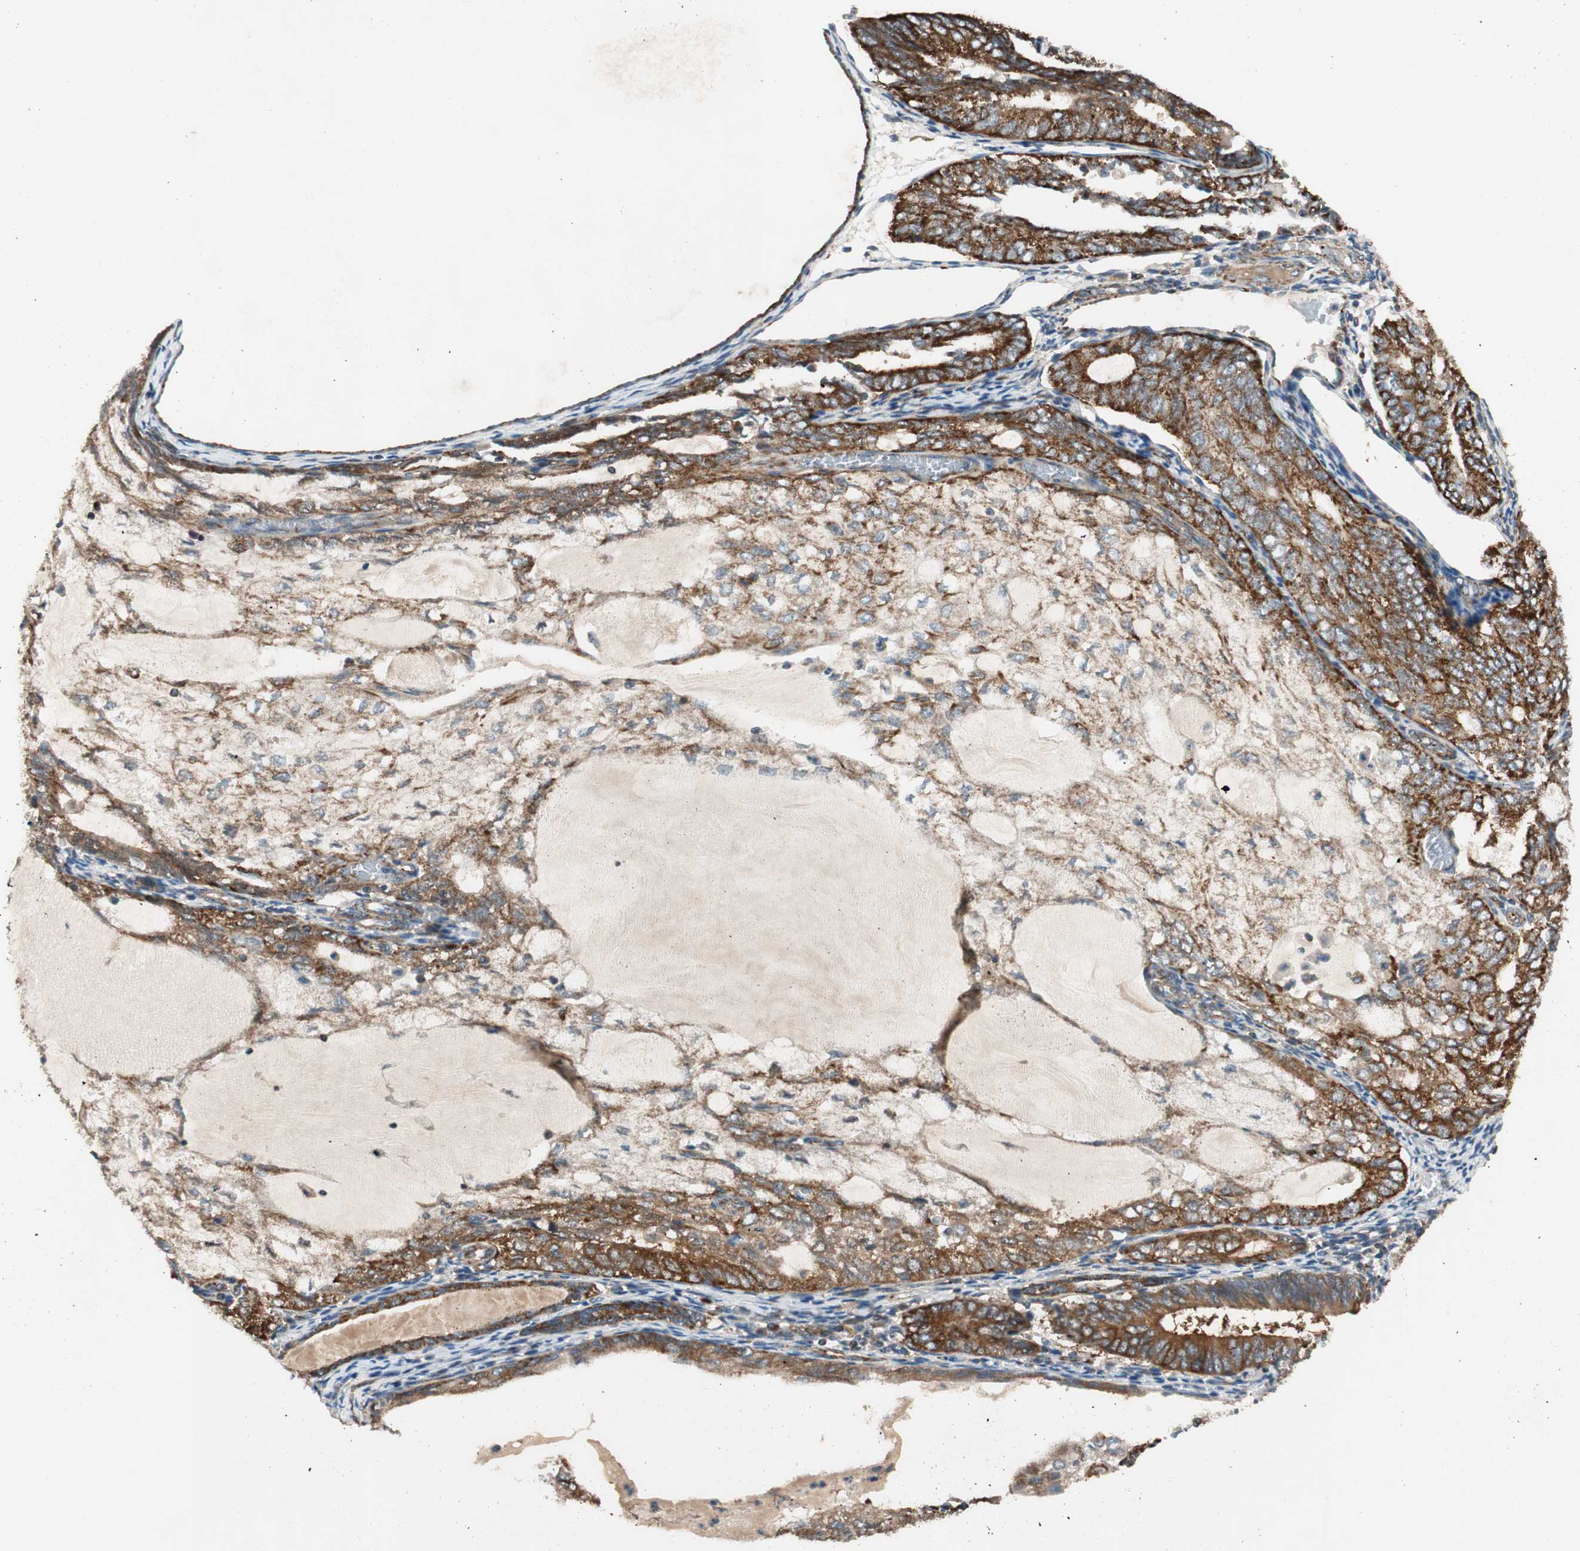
{"staining": {"intensity": "strong", "quantity": ">75%", "location": "cytoplasmic/membranous"}, "tissue": "endometrial cancer", "cell_type": "Tumor cells", "image_type": "cancer", "snomed": [{"axis": "morphology", "description": "Adenocarcinoma, NOS"}, {"axis": "topography", "description": "Endometrium"}], "caption": "Protein expression analysis of human endometrial cancer (adenocarcinoma) reveals strong cytoplasmic/membranous staining in about >75% of tumor cells. (brown staining indicates protein expression, while blue staining denotes nuclei).", "gene": "AKAP1", "patient": {"sex": "female", "age": 81}}